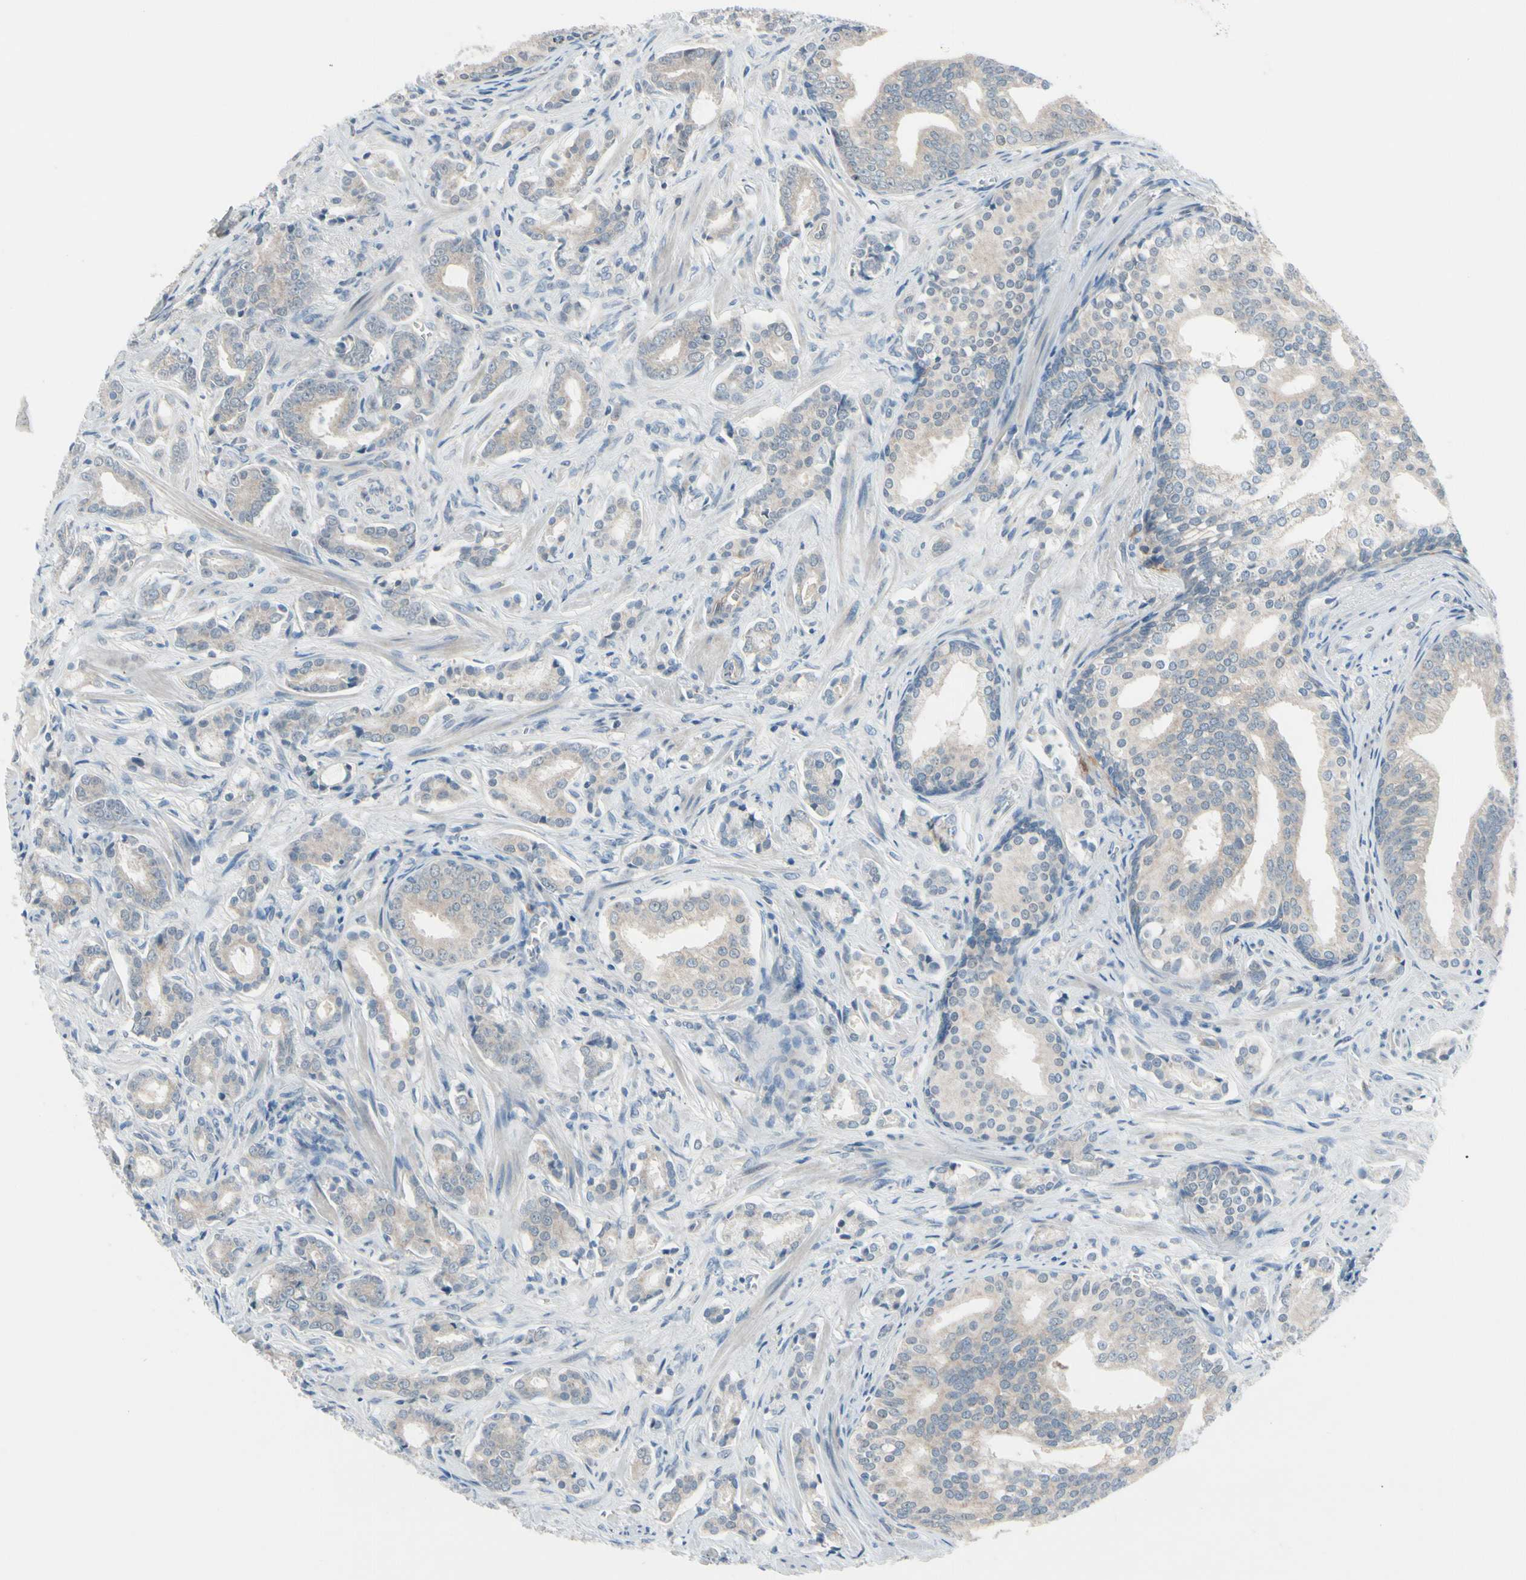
{"staining": {"intensity": "weak", "quantity": ">75%", "location": "cytoplasmic/membranous"}, "tissue": "prostate cancer", "cell_type": "Tumor cells", "image_type": "cancer", "snomed": [{"axis": "morphology", "description": "Adenocarcinoma, Low grade"}, {"axis": "topography", "description": "Prostate"}], "caption": "Prostate adenocarcinoma (low-grade) stained with immunohistochemistry (IHC) demonstrates weak cytoplasmic/membranous staining in about >75% of tumor cells.", "gene": "CFAP36", "patient": {"sex": "male", "age": 58}}